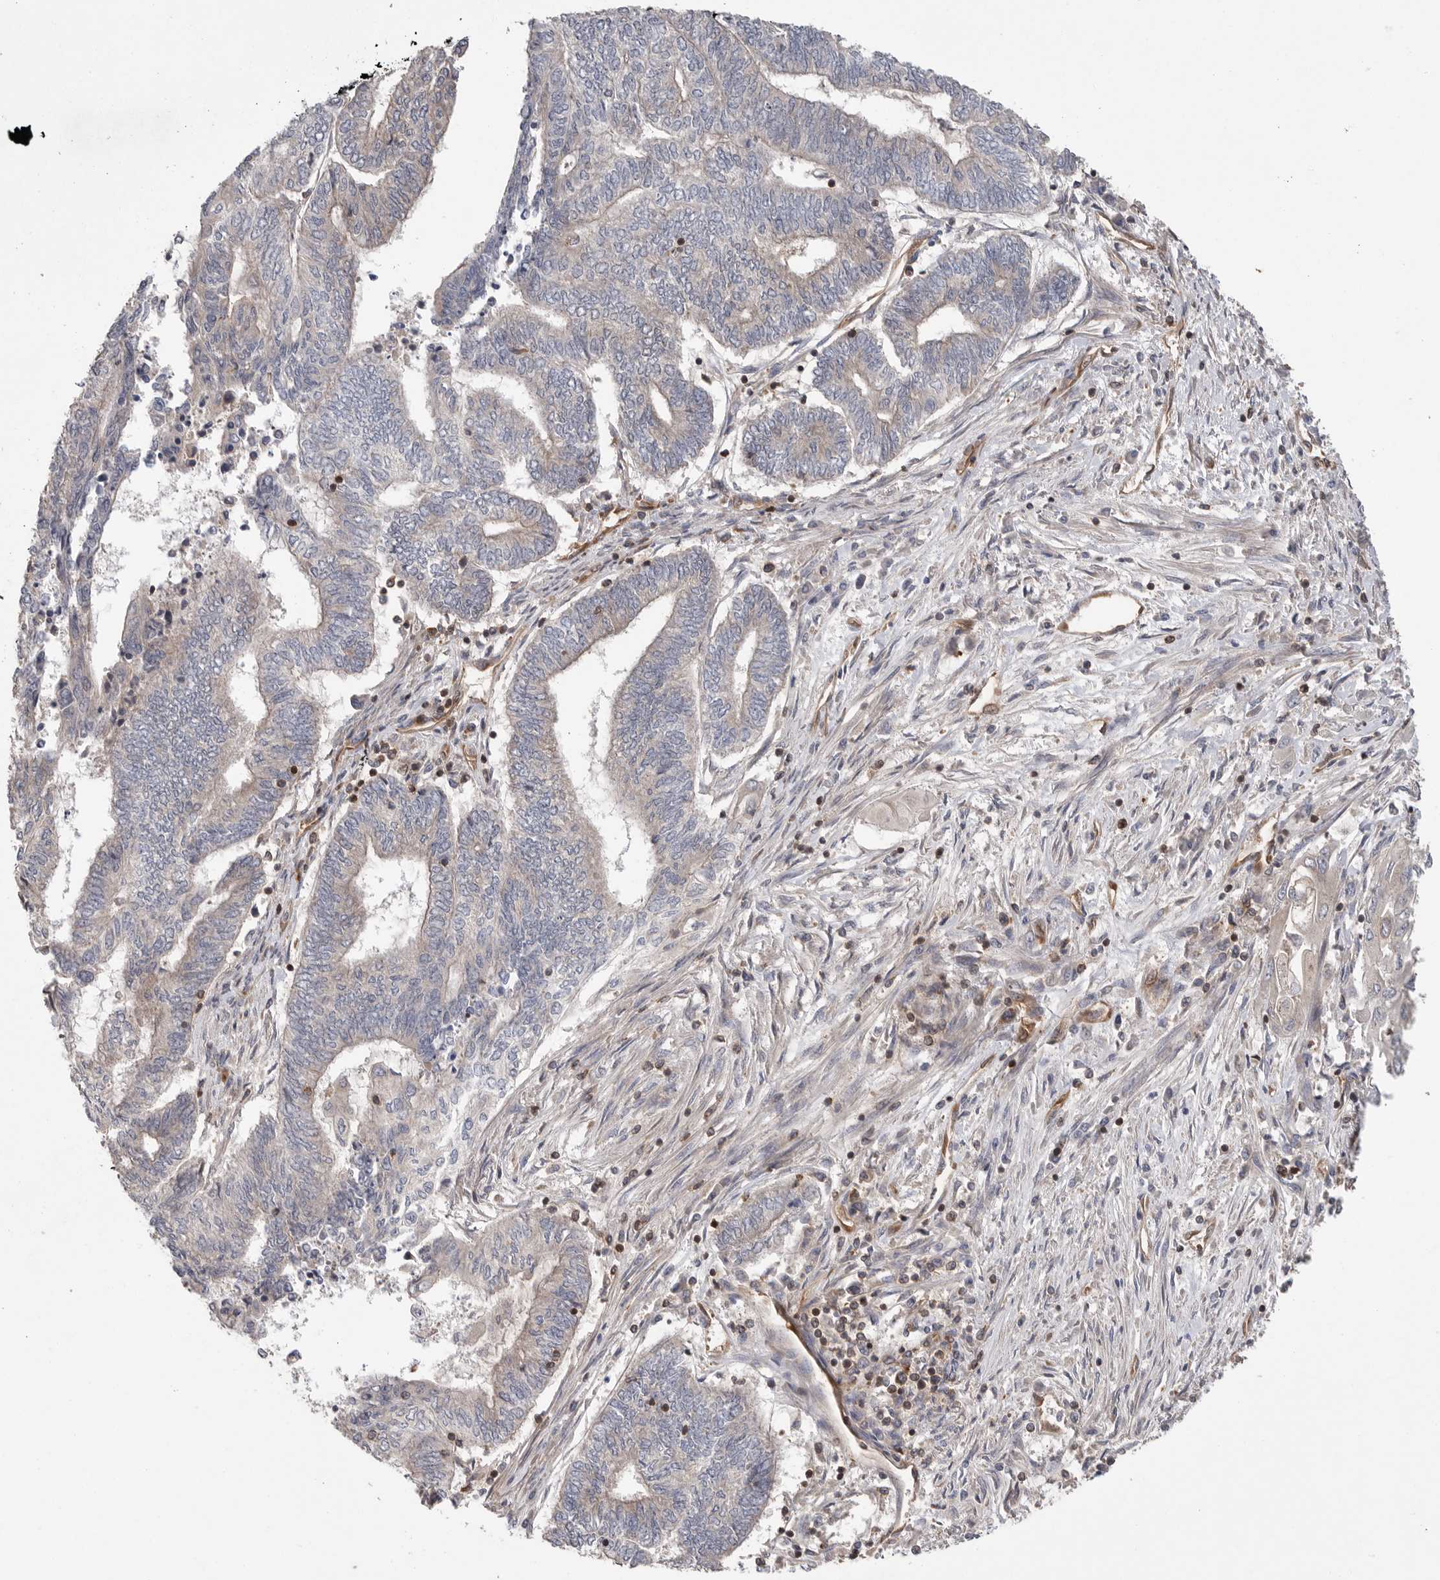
{"staining": {"intensity": "weak", "quantity": "<25%", "location": "cytoplasmic/membranous"}, "tissue": "endometrial cancer", "cell_type": "Tumor cells", "image_type": "cancer", "snomed": [{"axis": "morphology", "description": "Adenocarcinoma, NOS"}, {"axis": "topography", "description": "Uterus"}, {"axis": "topography", "description": "Endometrium"}], "caption": "Immunohistochemistry (IHC) photomicrograph of human adenocarcinoma (endometrial) stained for a protein (brown), which shows no staining in tumor cells.", "gene": "PRKCH", "patient": {"sex": "female", "age": 70}}